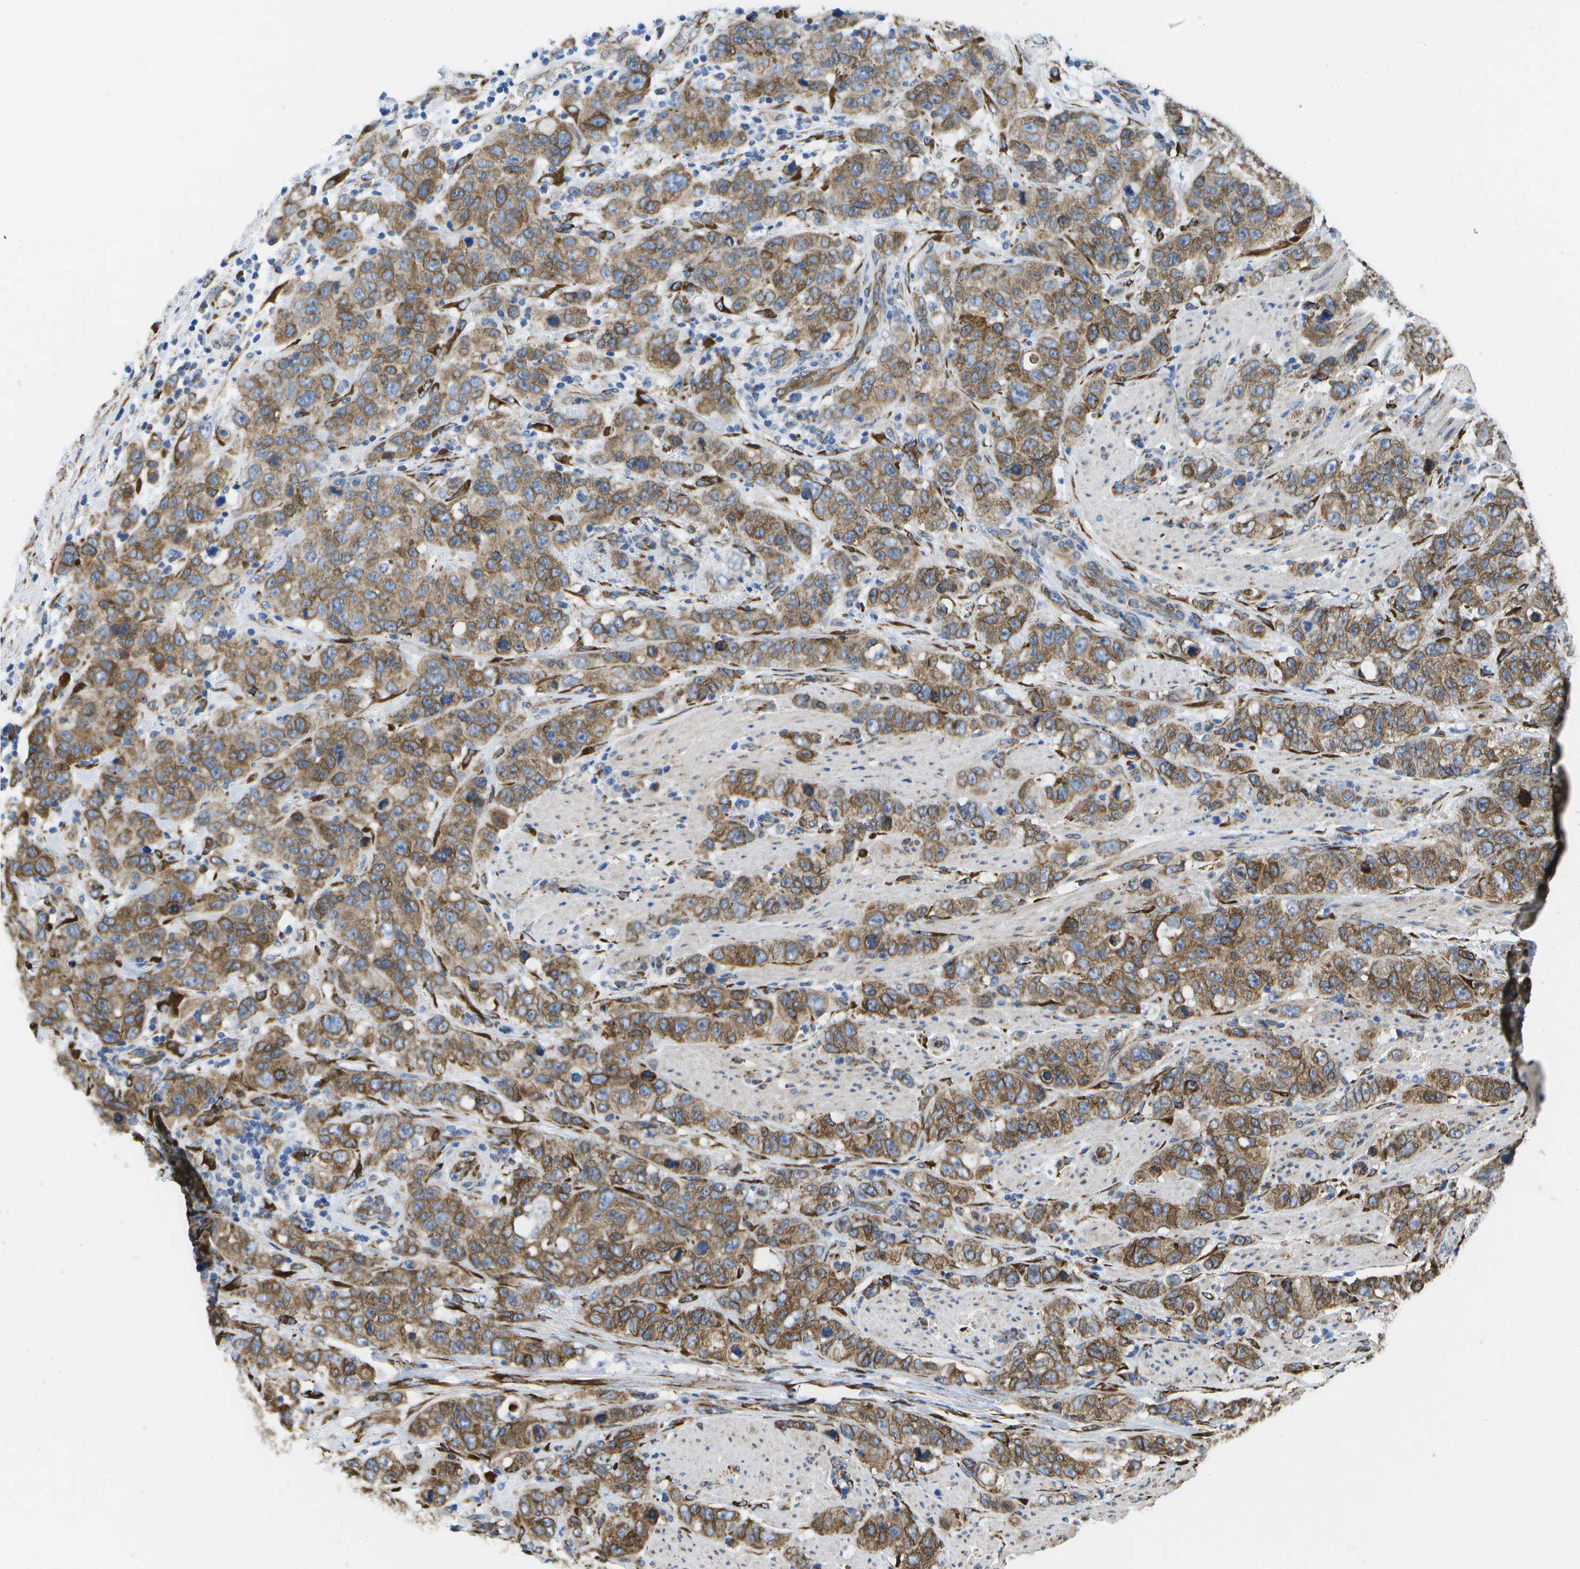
{"staining": {"intensity": "moderate", "quantity": ">75%", "location": "cytoplasmic/membranous"}, "tissue": "stomach cancer", "cell_type": "Tumor cells", "image_type": "cancer", "snomed": [{"axis": "morphology", "description": "Adenocarcinoma, NOS"}, {"axis": "topography", "description": "Stomach"}], "caption": "Protein staining of stomach cancer tissue reveals moderate cytoplasmic/membranous positivity in about >75% of tumor cells. (DAB IHC with brightfield microscopy, high magnification).", "gene": "ZDHHC17", "patient": {"sex": "male", "age": 48}}